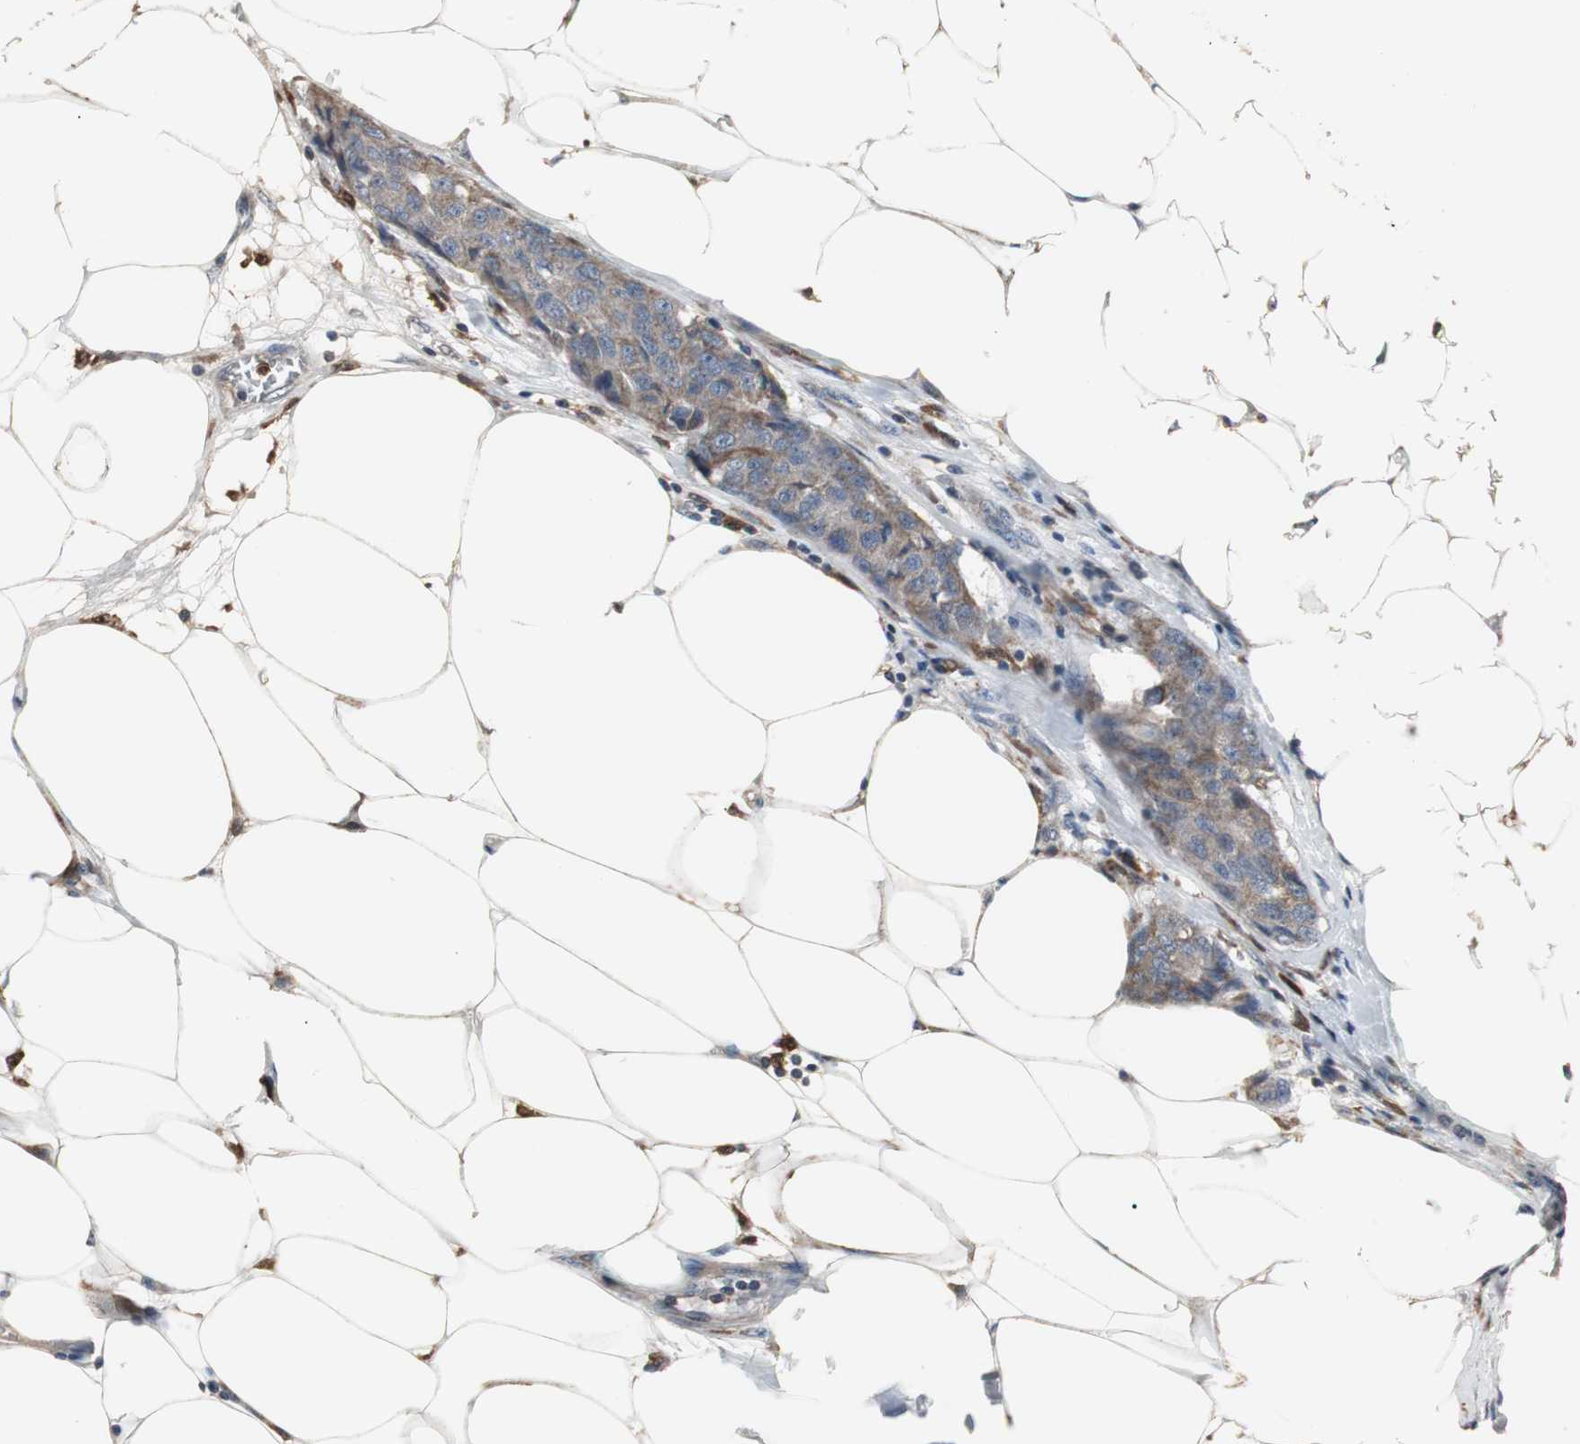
{"staining": {"intensity": "weak", "quantity": ">75%", "location": "cytoplasmic/membranous"}, "tissue": "breast cancer", "cell_type": "Tumor cells", "image_type": "cancer", "snomed": [{"axis": "morphology", "description": "Duct carcinoma"}, {"axis": "topography", "description": "Breast"}], "caption": "DAB (3,3'-diaminobenzidine) immunohistochemical staining of breast cancer (infiltrating ductal carcinoma) demonstrates weak cytoplasmic/membranous protein staining in about >75% of tumor cells.", "gene": "NCF2", "patient": {"sex": "female", "age": 80}}